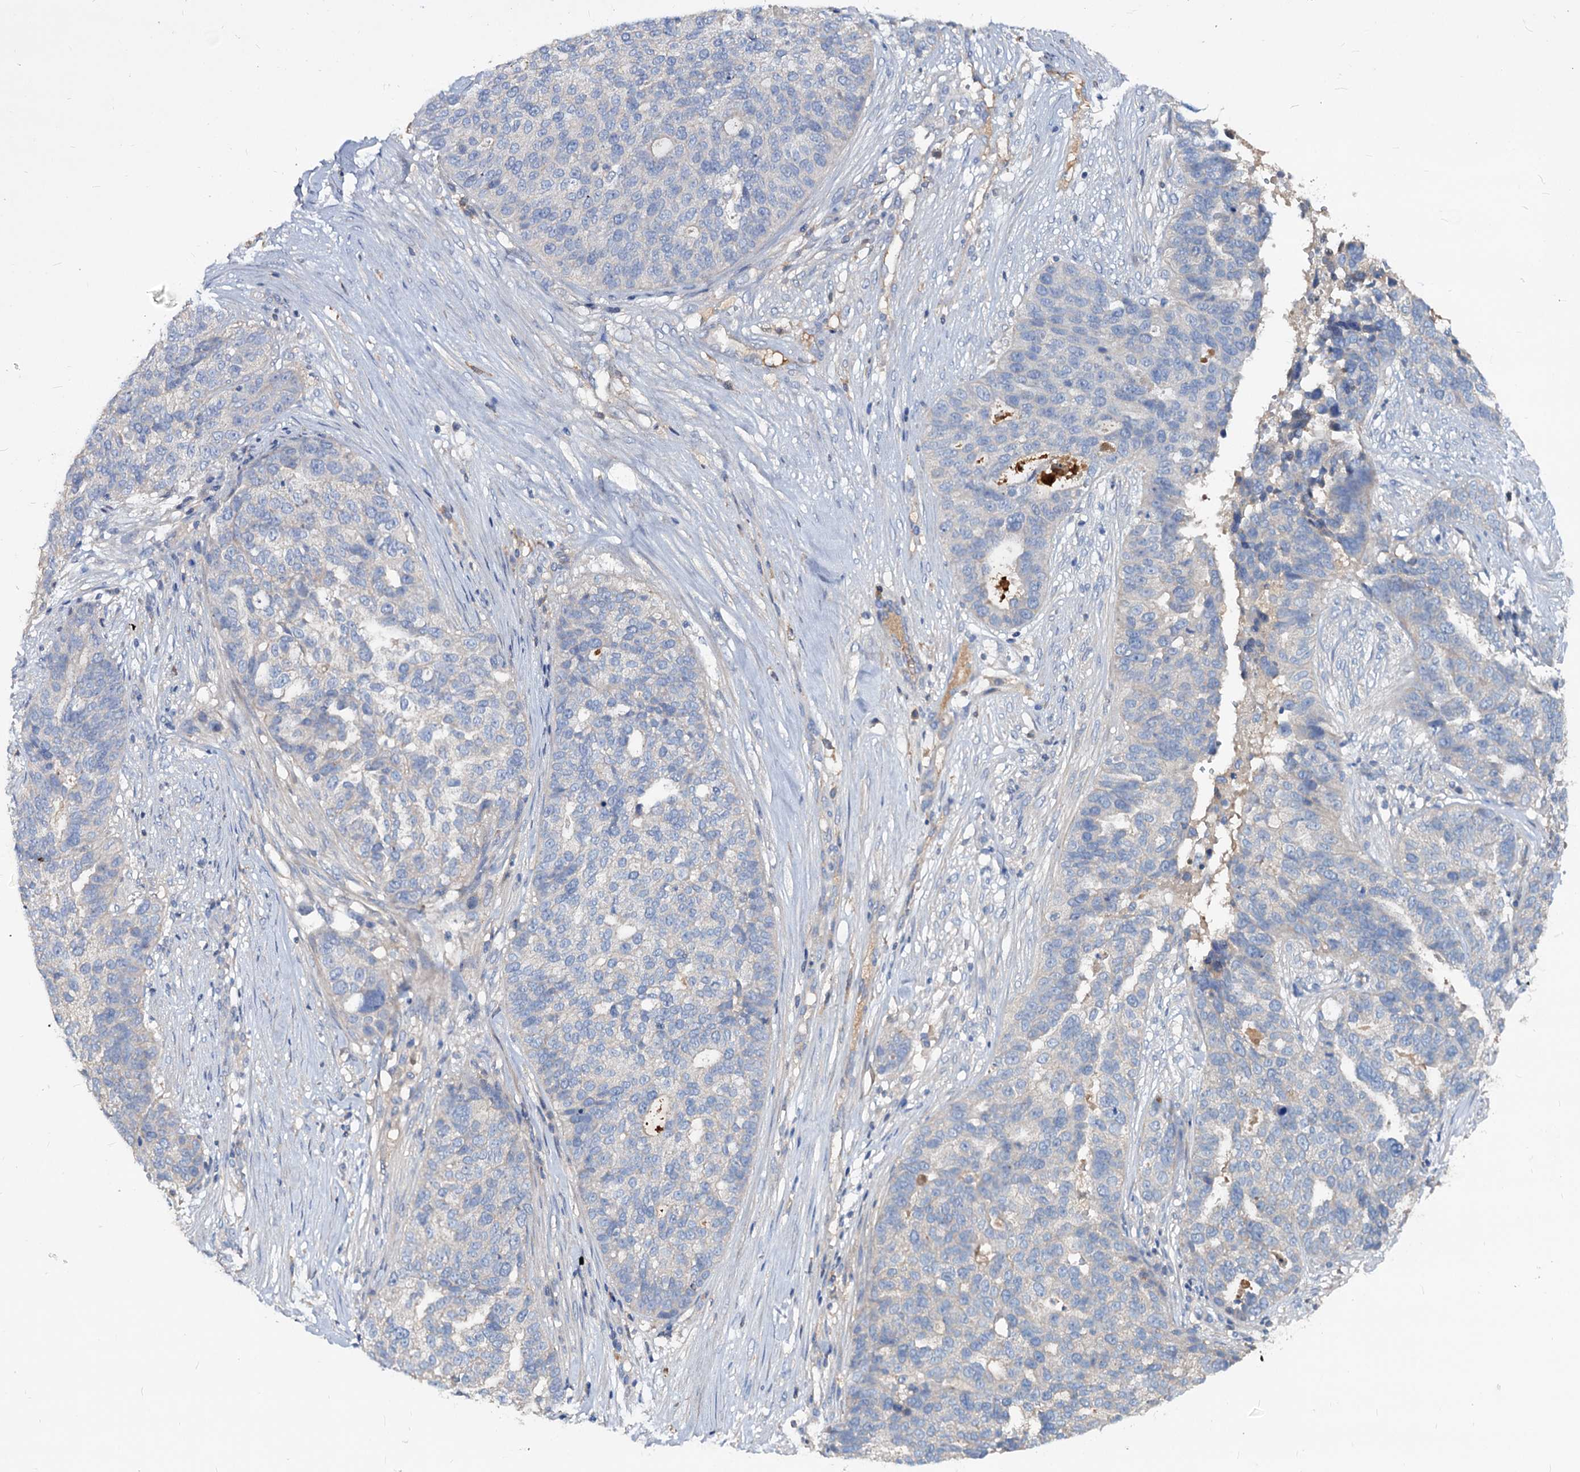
{"staining": {"intensity": "negative", "quantity": "none", "location": "none"}, "tissue": "ovarian cancer", "cell_type": "Tumor cells", "image_type": "cancer", "snomed": [{"axis": "morphology", "description": "Cystadenocarcinoma, serous, NOS"}, {"axis": "topography", "description": "Ovary"}], "caption": "Tumor cells show no significant positivity in ovarian cancer (serous cystadenocarcinoma).", "gene": "ACY3", "patient": {"sex": "female", "age": 59}}